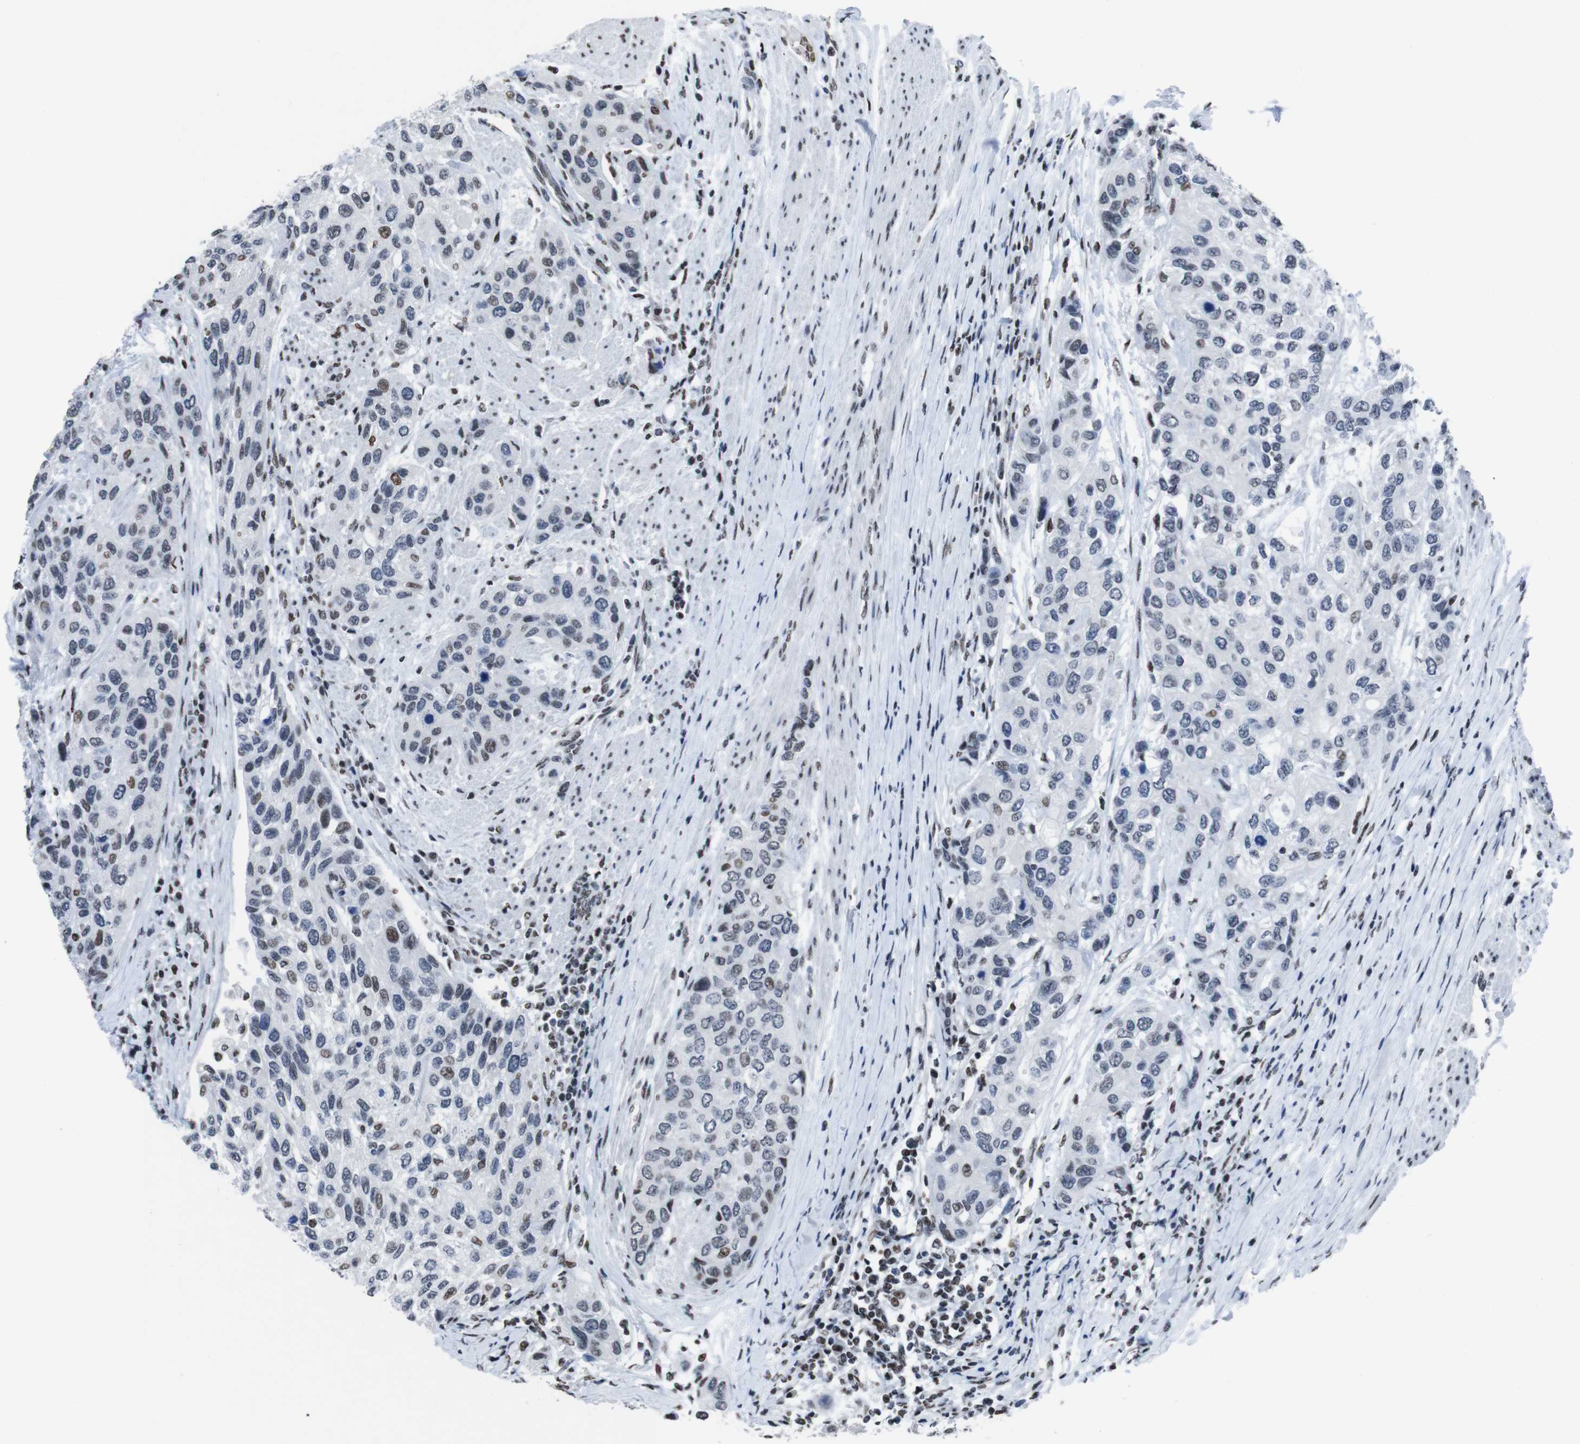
{"staining": {"intensity": "weak", "quantity": "<25%", "location": "nuclear"}, "tissue": "urothelial cancer", "cell_type": "Tumor cells", "image_type": "cancer", "snomed": [{"axis": "morphology", "description": "Urothelial carcinoma, High grade"}, {"axis": "topography", "description": "Urinary bladder"}], "caption": "Tumor cells are negative for protein expression in human urothelial carcinoma (high-grade).", "gene": "PIP4P2", "patient": {"sex": "female", "age": 56}}